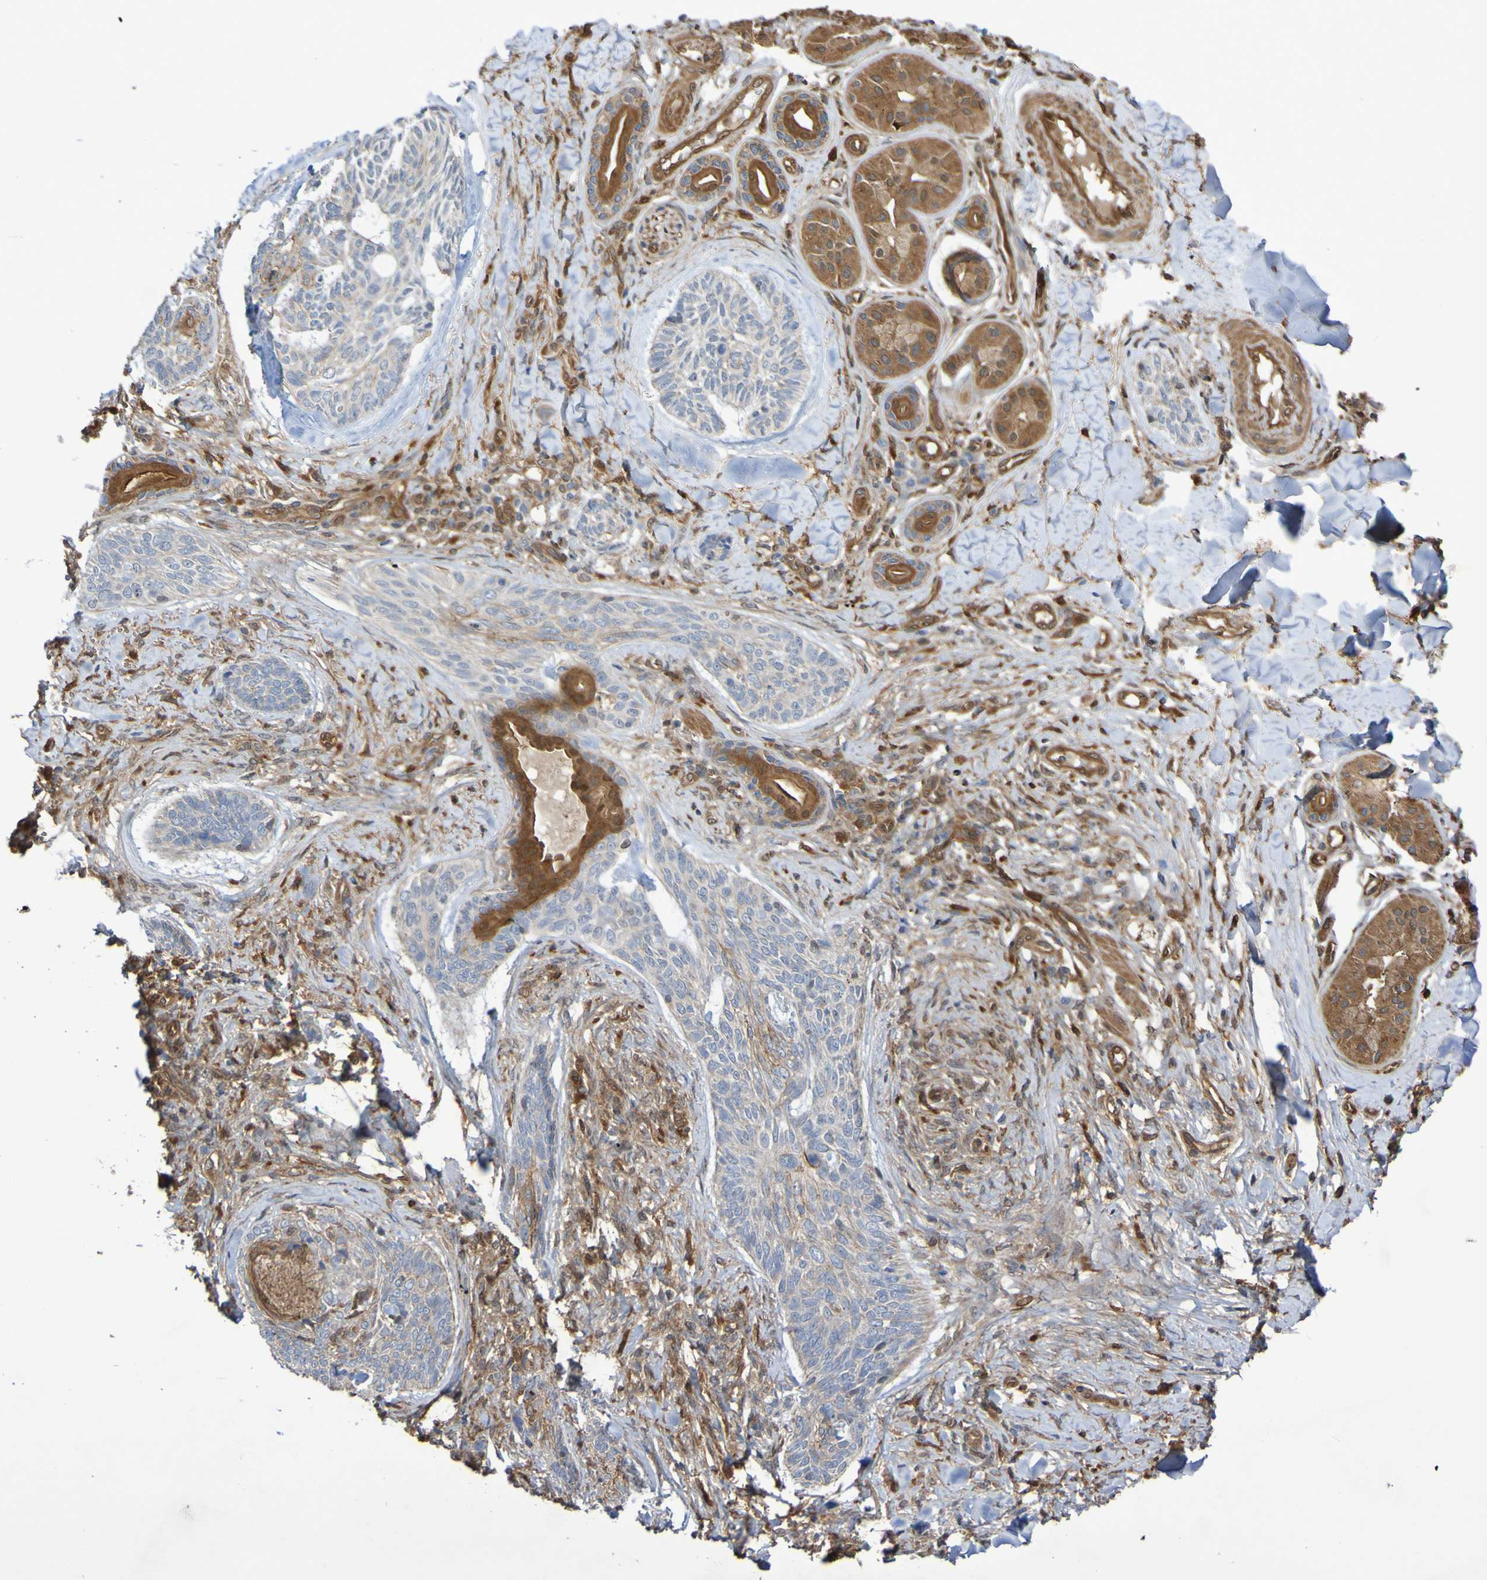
{"staining": {"intensity": "moderate", "quantity": "<25%", "location": "cytoplasmic/membranous"}, "tissue": "skin cancer", "cell_type": "Tumor cells", "image_type": "cancer", "snomed": [{"axis": "morphology", "description": "Basal cell carcinoma"}, {"axis": "topography", "description": "Skin"}], "caption": "Basal cell carcinoma (skin) stained for a protein (brown) demonstrates moderate cytoplasmic/membranous positive positivity in about <25% of tumor cells.", "gene": "SERPINB6", "patient": {"sex": "male", "age": 43}}